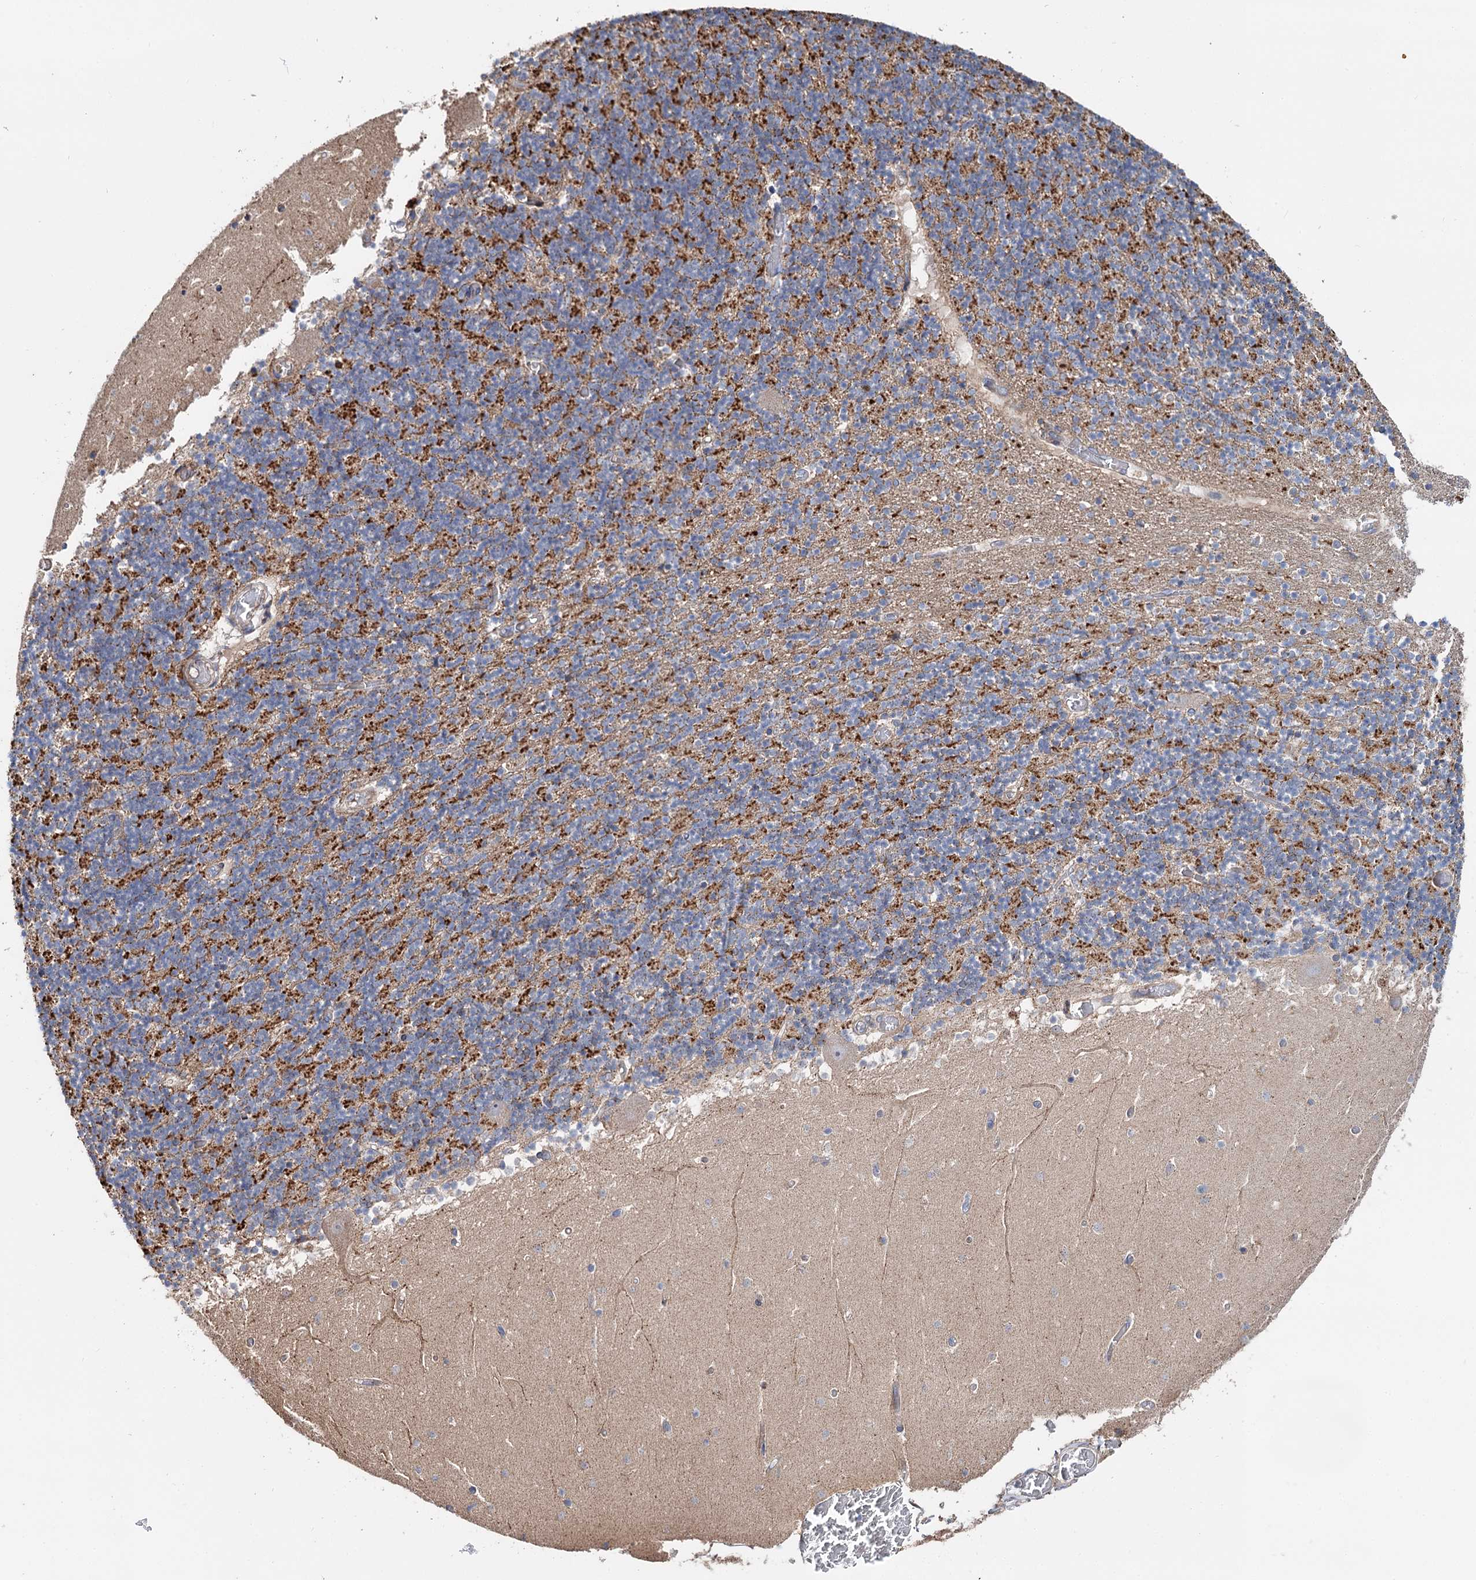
{"staining": {"intensity": "moderate", "quantity": "25%-75%", "location": "cytoplasmic/membranous"}, "tissue": "cerebellum", "cell_type": "Cells in granular layer", "image_type": "normal", "snomed": [{"axis": "morphology", "description": "Normal tissue, NOS"}, {"axis": "topography", "description": "Cerebellum"}], "caption": "An image showing moderate cytoplasmic/membranous positivity in approximately 25%-75% of cells in granular layer in benign cerebellum, as visualized by brown immunohistochemical staining.", "gene": "PTDSS2", "patient": {"sex": "female", "age": 28}}